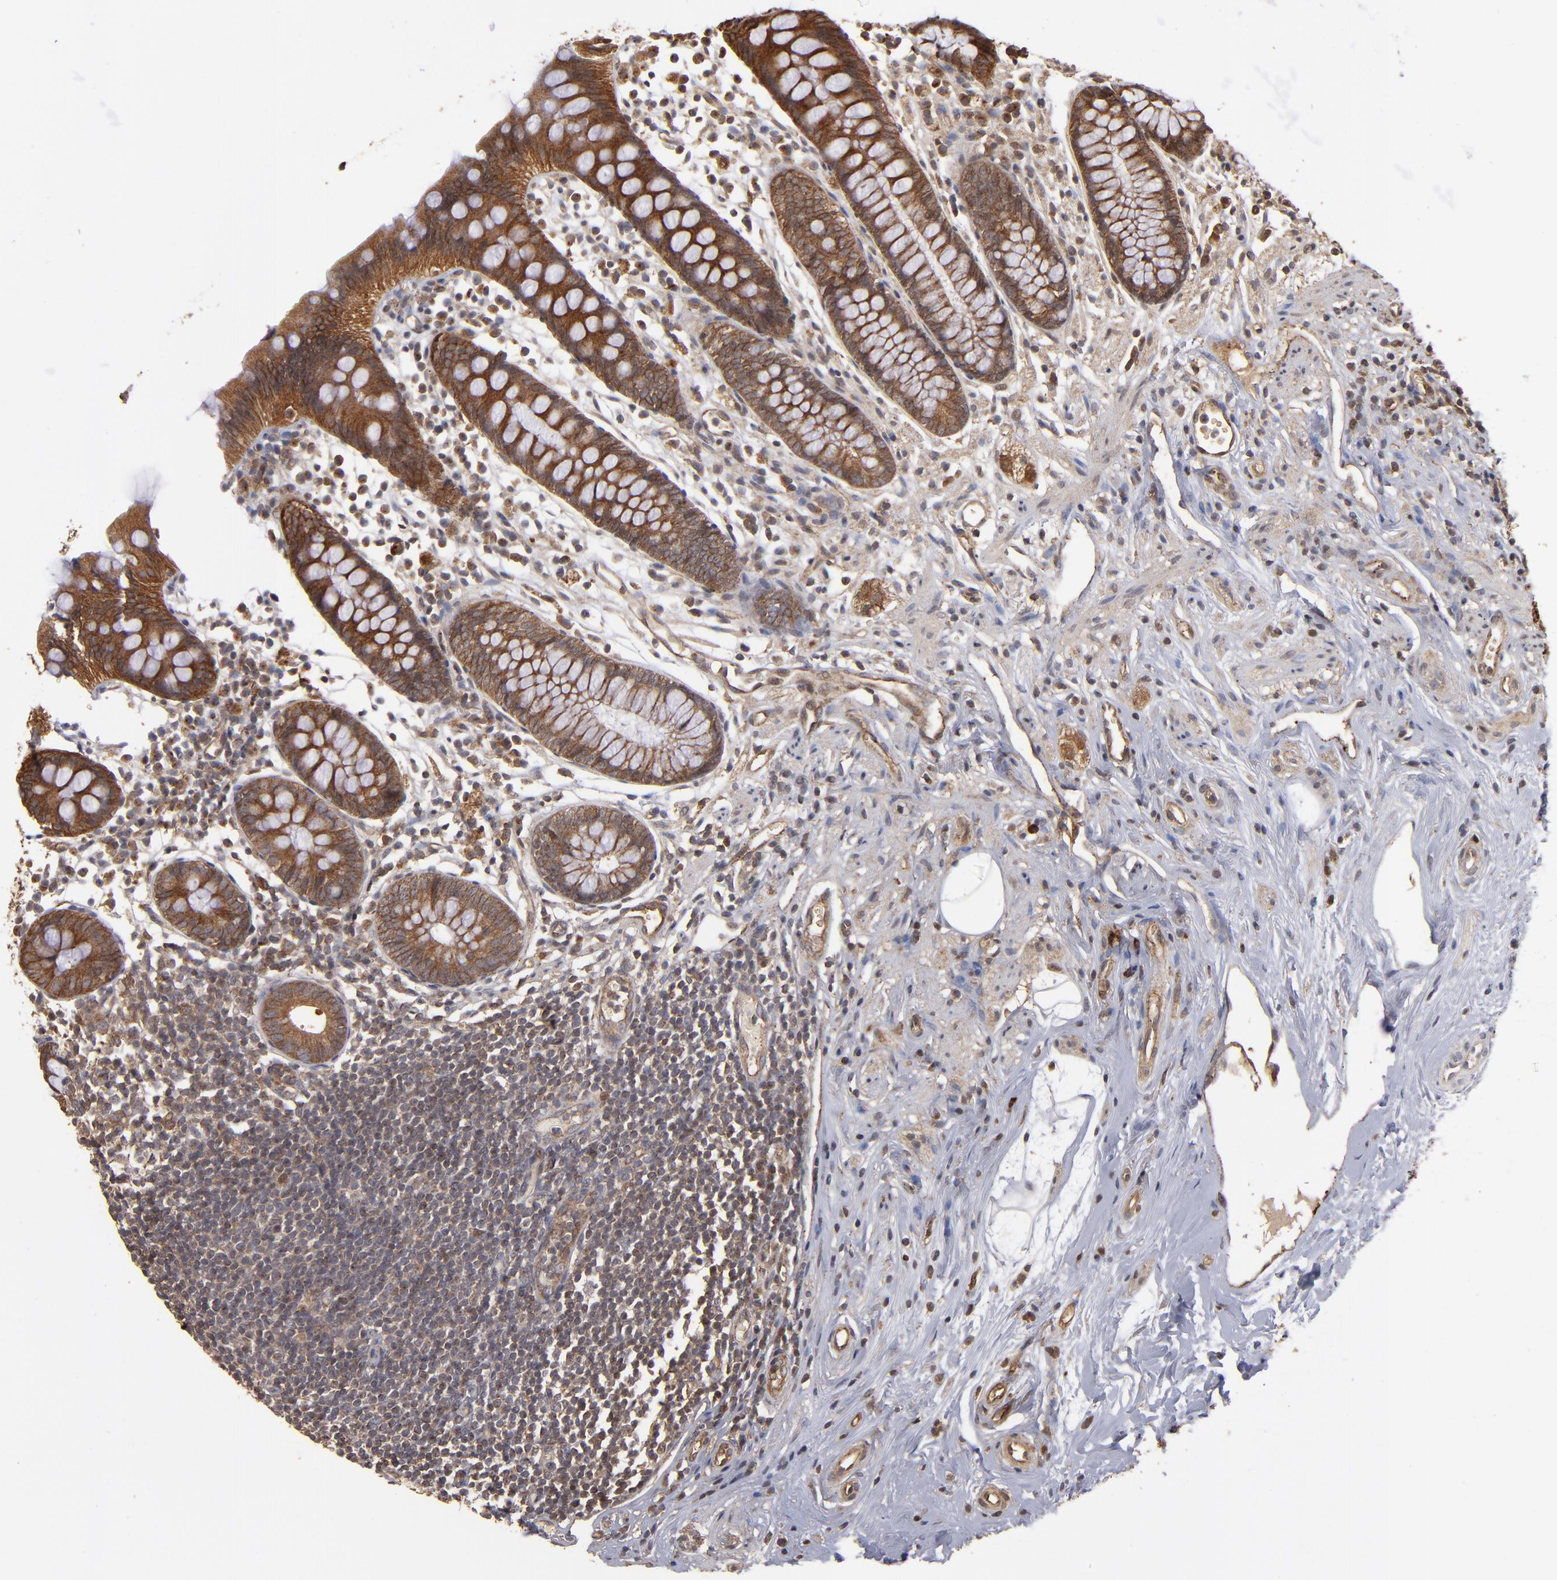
{"staining": {"intensity": "strong", "quantity": ">75%", "location": "cytoplasmic/membranous"}, "tissue": "appendix", "cell_type": "Glandular cells", "image_type": "normal", "snomed": [{"axis": "morphology", "description": "Normal tissue, NOS"}, {"axis": "topography", "description": "Appendix"}], "caption": "Brown immunohistochemical staining in normal appendix demonstrates strong cytoplasmic/membranous staining in approximately >75% of glandular cells. The protein is shown in brown color, while the nuclei are stained blue.", "gene": "BDKRB1", "patient": {"sex": "male", "age": 38}}